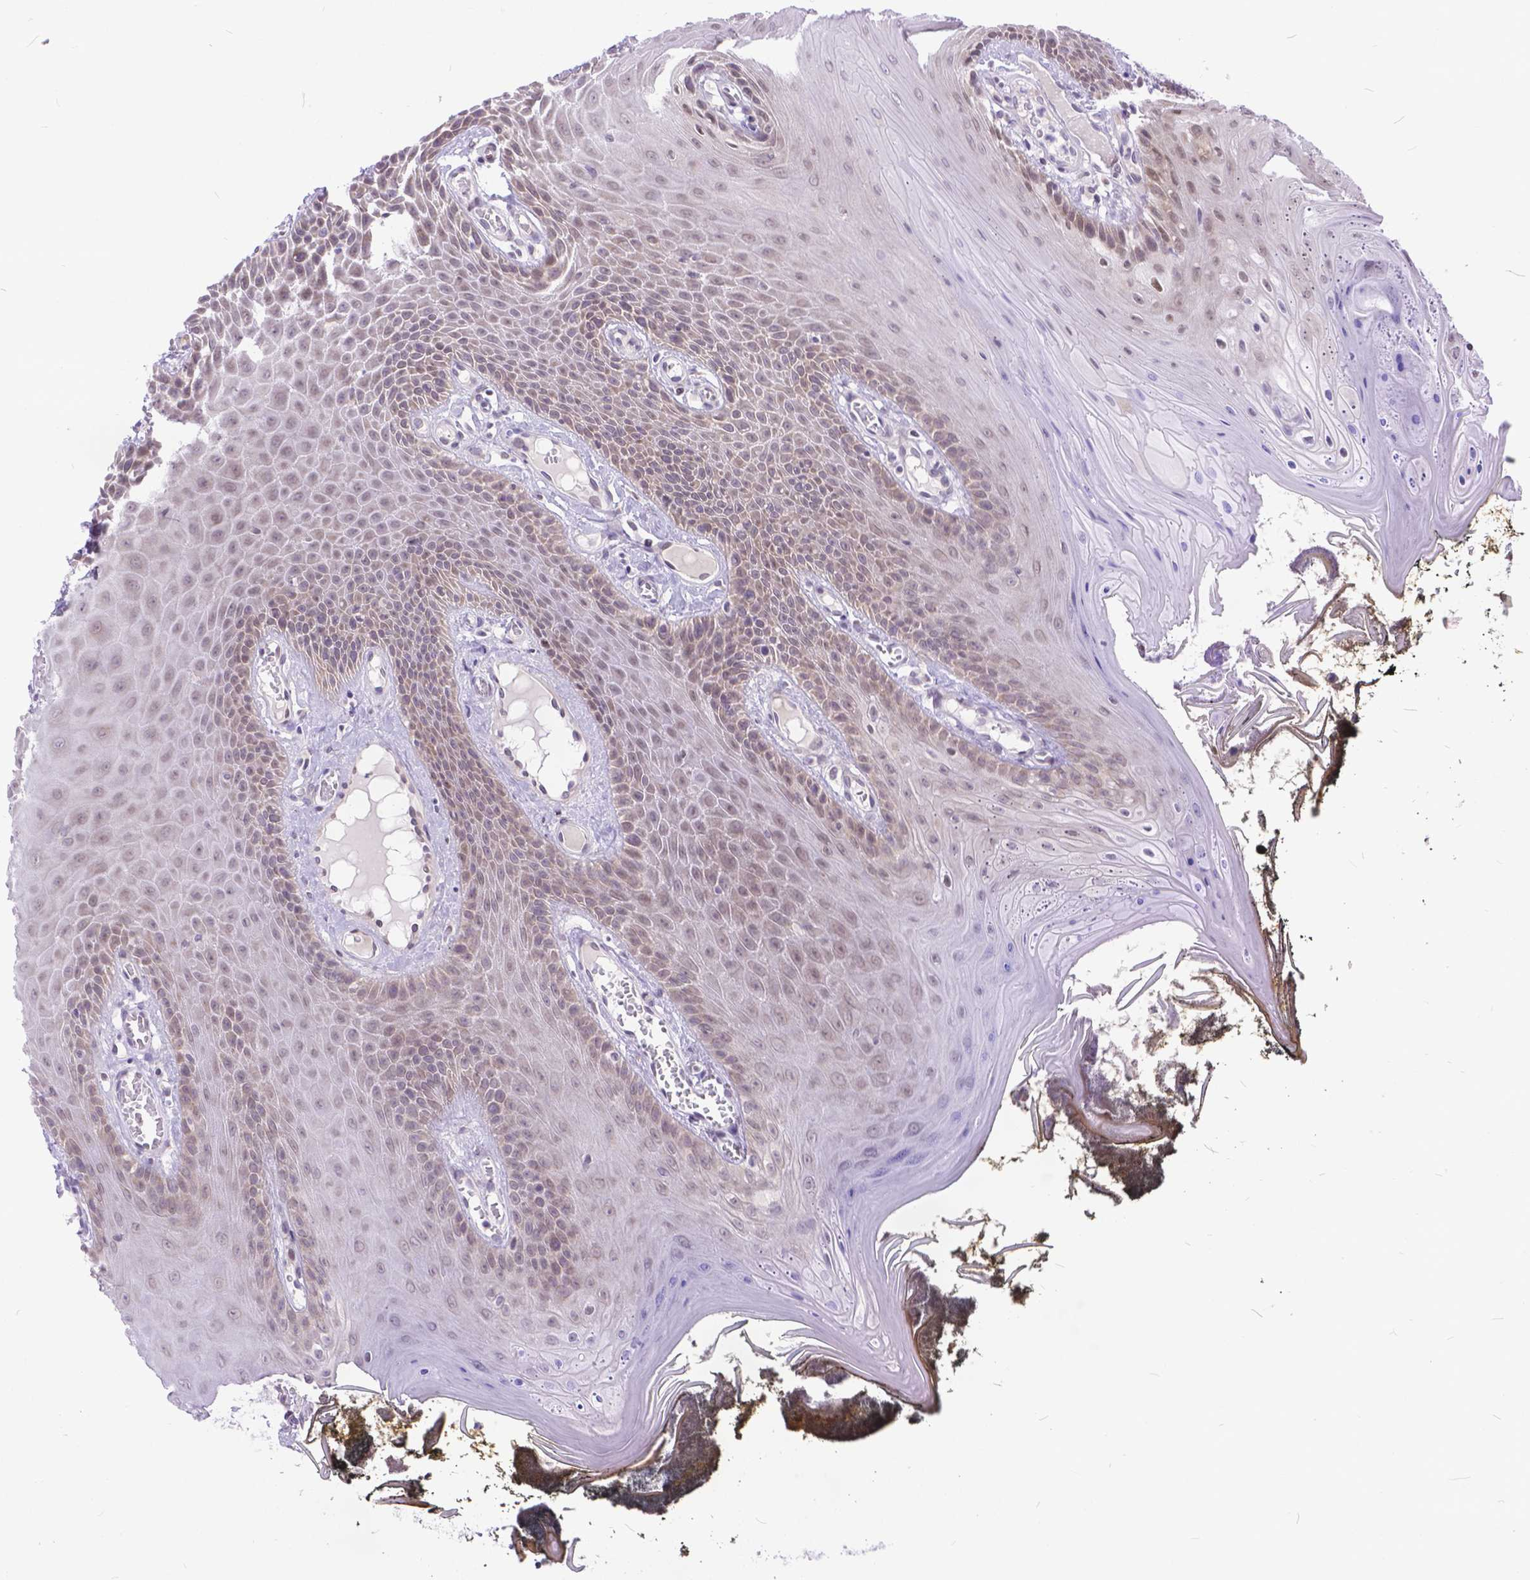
{"staining": {"intensity": "weak", "quantity": "25%-75%", "location": "nuclear"}, "tissue": "oral mucosa", "cell_type": "Squamous epithelial cells", "image_type": "normal", "snomed": [{"axis": "morphology", "description": "Normal tissue, NOS"}, {"axis": "topography", "description": "Oral tissue"}], "caption": "High-magnification brightfield microscopy of unremarkable oral mucosa stained with DAB (brown) and counterstained with hematoxylin (blue). squamous epithelial cells exhibit weak nuclear positivity is identified in about25%-75% of cells.", "gene": "FAM124B", "patient": {"sex": "male", "age": 9}}